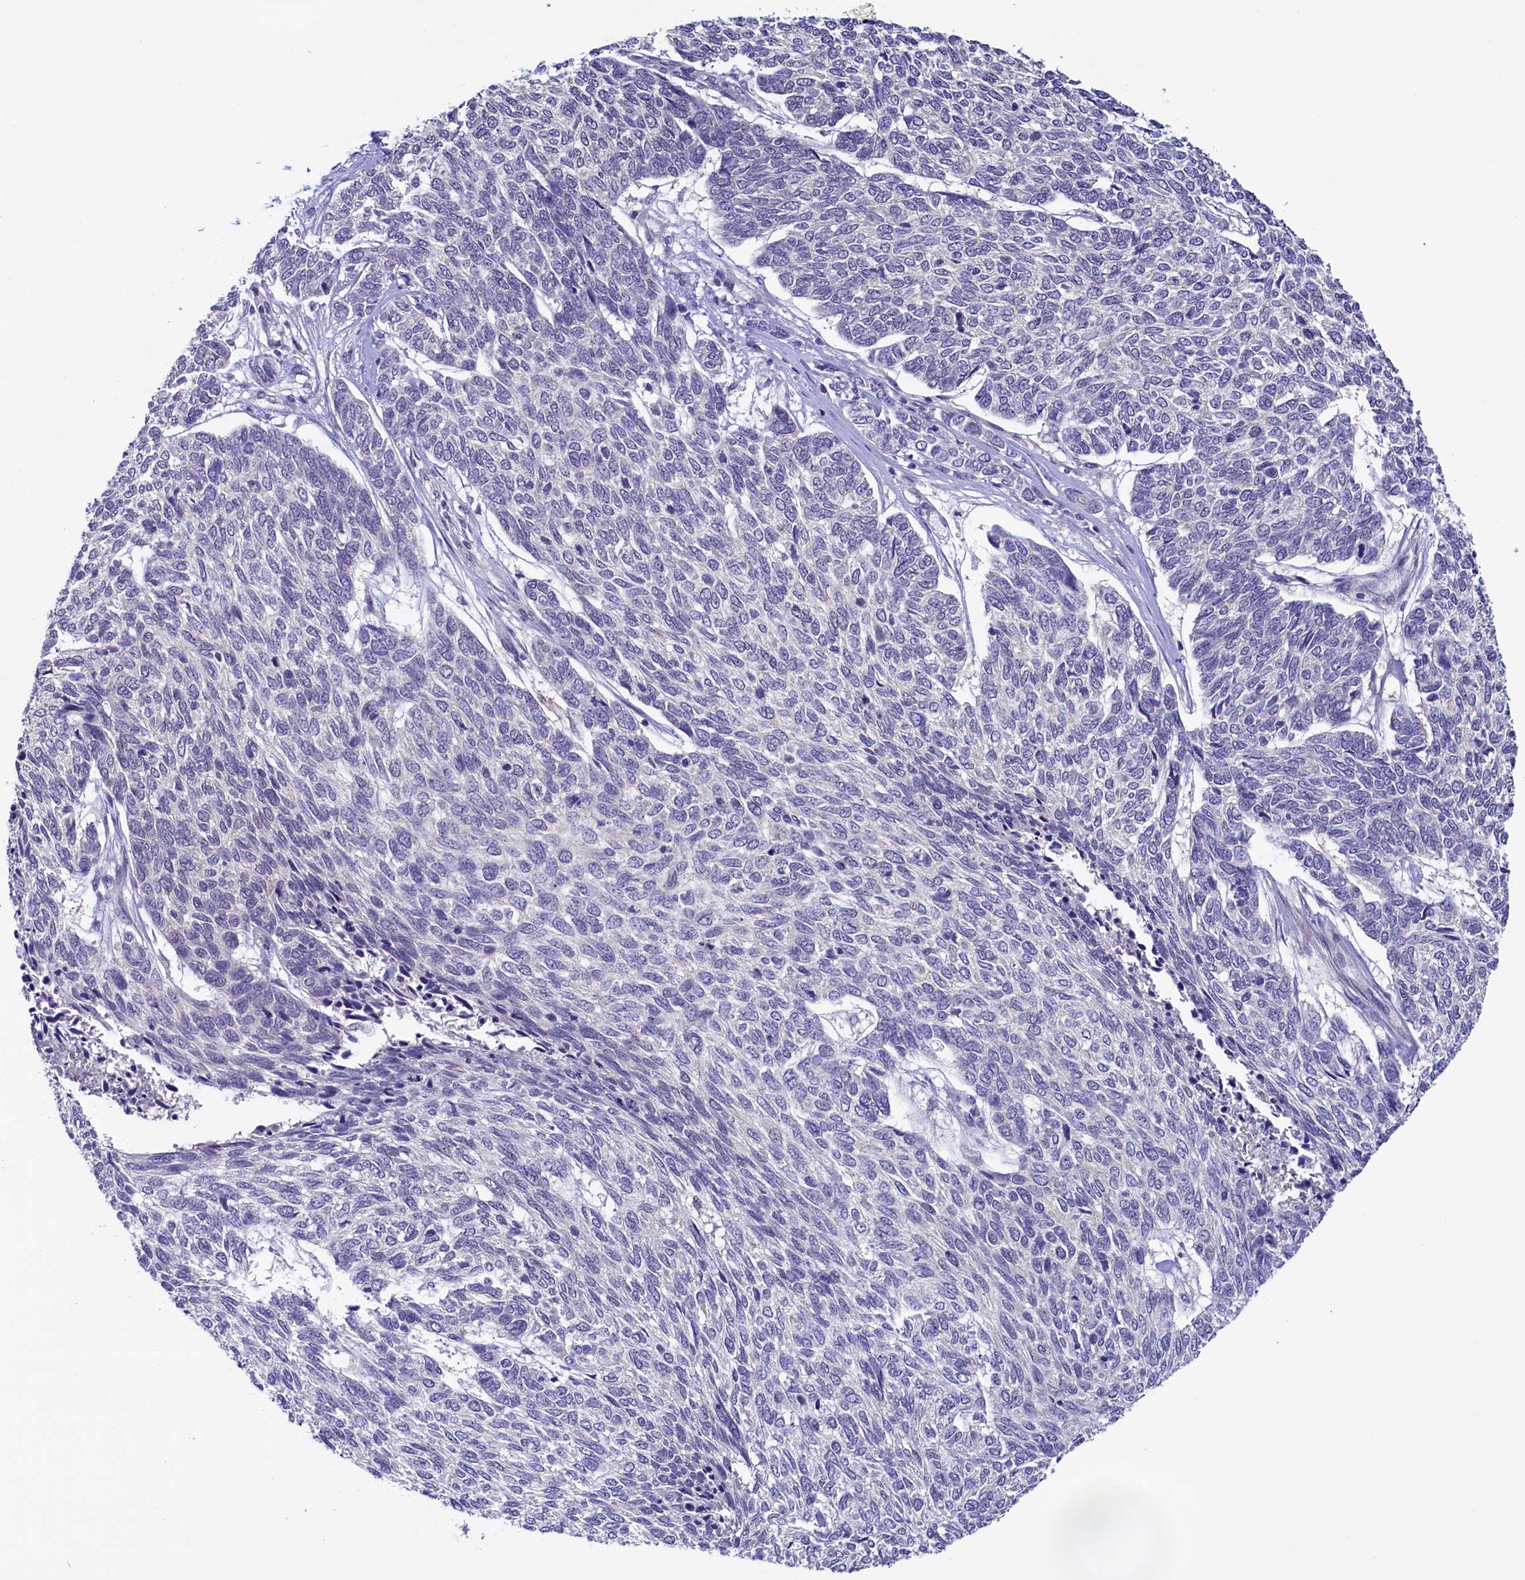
{"staining": {"intensity": "negative", "quantity": "none", "location": "none"}, "tissue": "skin cancer", "cell_type": "Tumor cells", "image_type": "cancer", "snomed": [{"axis": "morphology", "description": "Basal cell carcinoma"}, {"axis": "topography", "description": "Skin"}], "caption": "Image shows no significant protein positivity in tumor cells of skin basal cell carcinoma.", "gene": "FLYWCH2", "patient": {"sex": "female", "age": 65}}